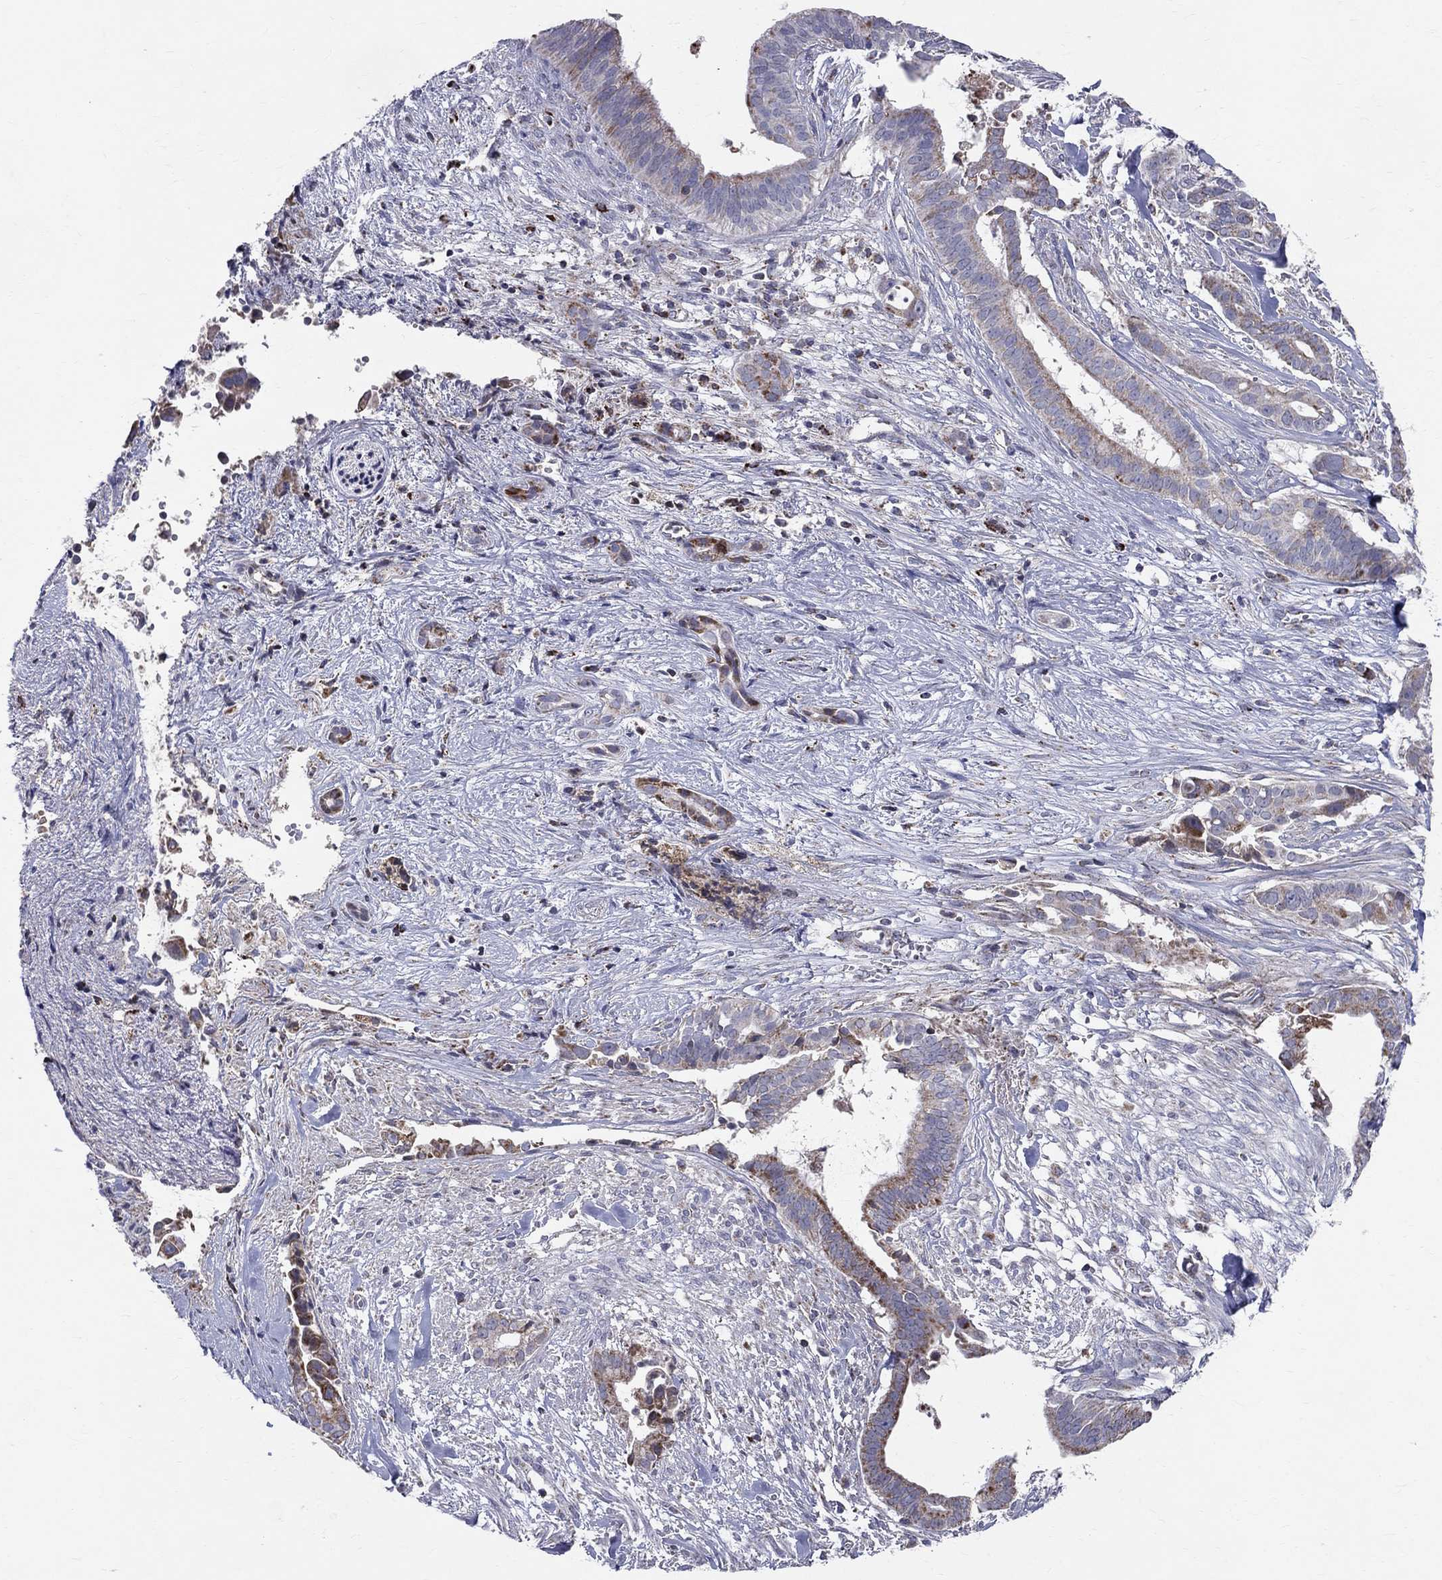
{"staining": {"intensity": "moderate", "quantity": "<25%", "location": "cytoplasmic/membranous"}, "tissue": "pancreatic cancer", "cell_type": "Tumor cells", "image_type": "cancer", "snomed": [{"axis": "morphology", "description": "Adenocarcinoma, NOS"}, {"axis": "topography", "description": "Pancreas"}], "caption": "Immunohistochemical staining of adenocarcinoma (pancreatic) reveals moderate cytoplasmic/membranous protein positivity in approximately <25% of tumor cells. Using DAB (brown) and hematoxylin (blue) stains, captured at high magnification using brightfield microscopy.", "gene": "SLC4A10", "patient": {"sex": "male", "age": 61}}